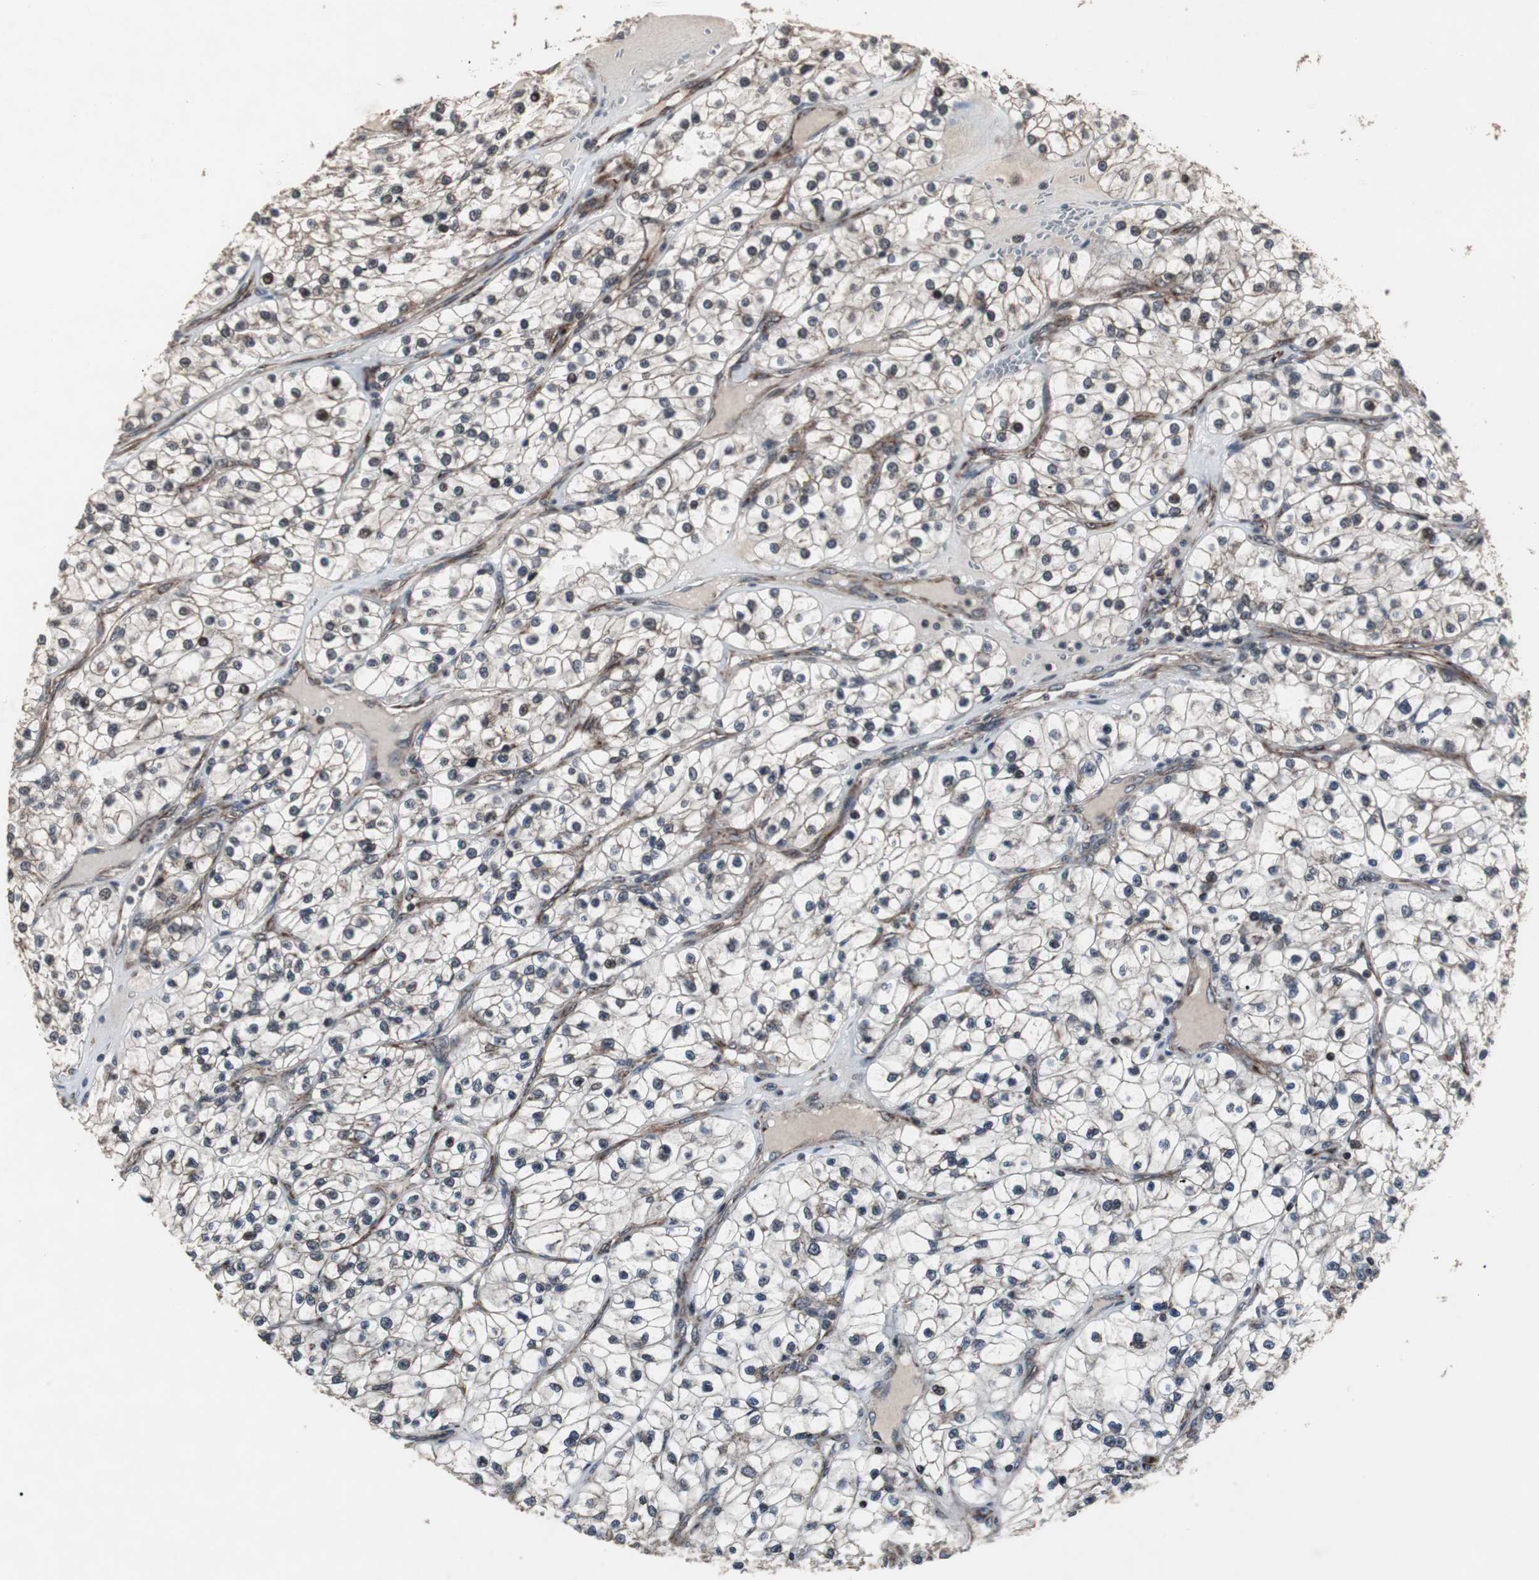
{"staining": {"intensity": "weak", "quantity": "<25%", "location": "nuclear"}, "tissue": "renal cancer", "cell_type": "Tumor cells", "image_type": "cancer", "snomed": [{"axis": "morphology", "description": "Adenocarcinoma, NOS"}, {"axis": "topography", "description": "Kidney"}], "caption": "Tumor cells show no significant protein positivity in renal cancer (adenocarcinoma). (DAB immunohistochemistry visualized using brightfield microscopy, high magnification).", "gene": "MRPL40", "patient": {"sex": "female", "age": 57}}